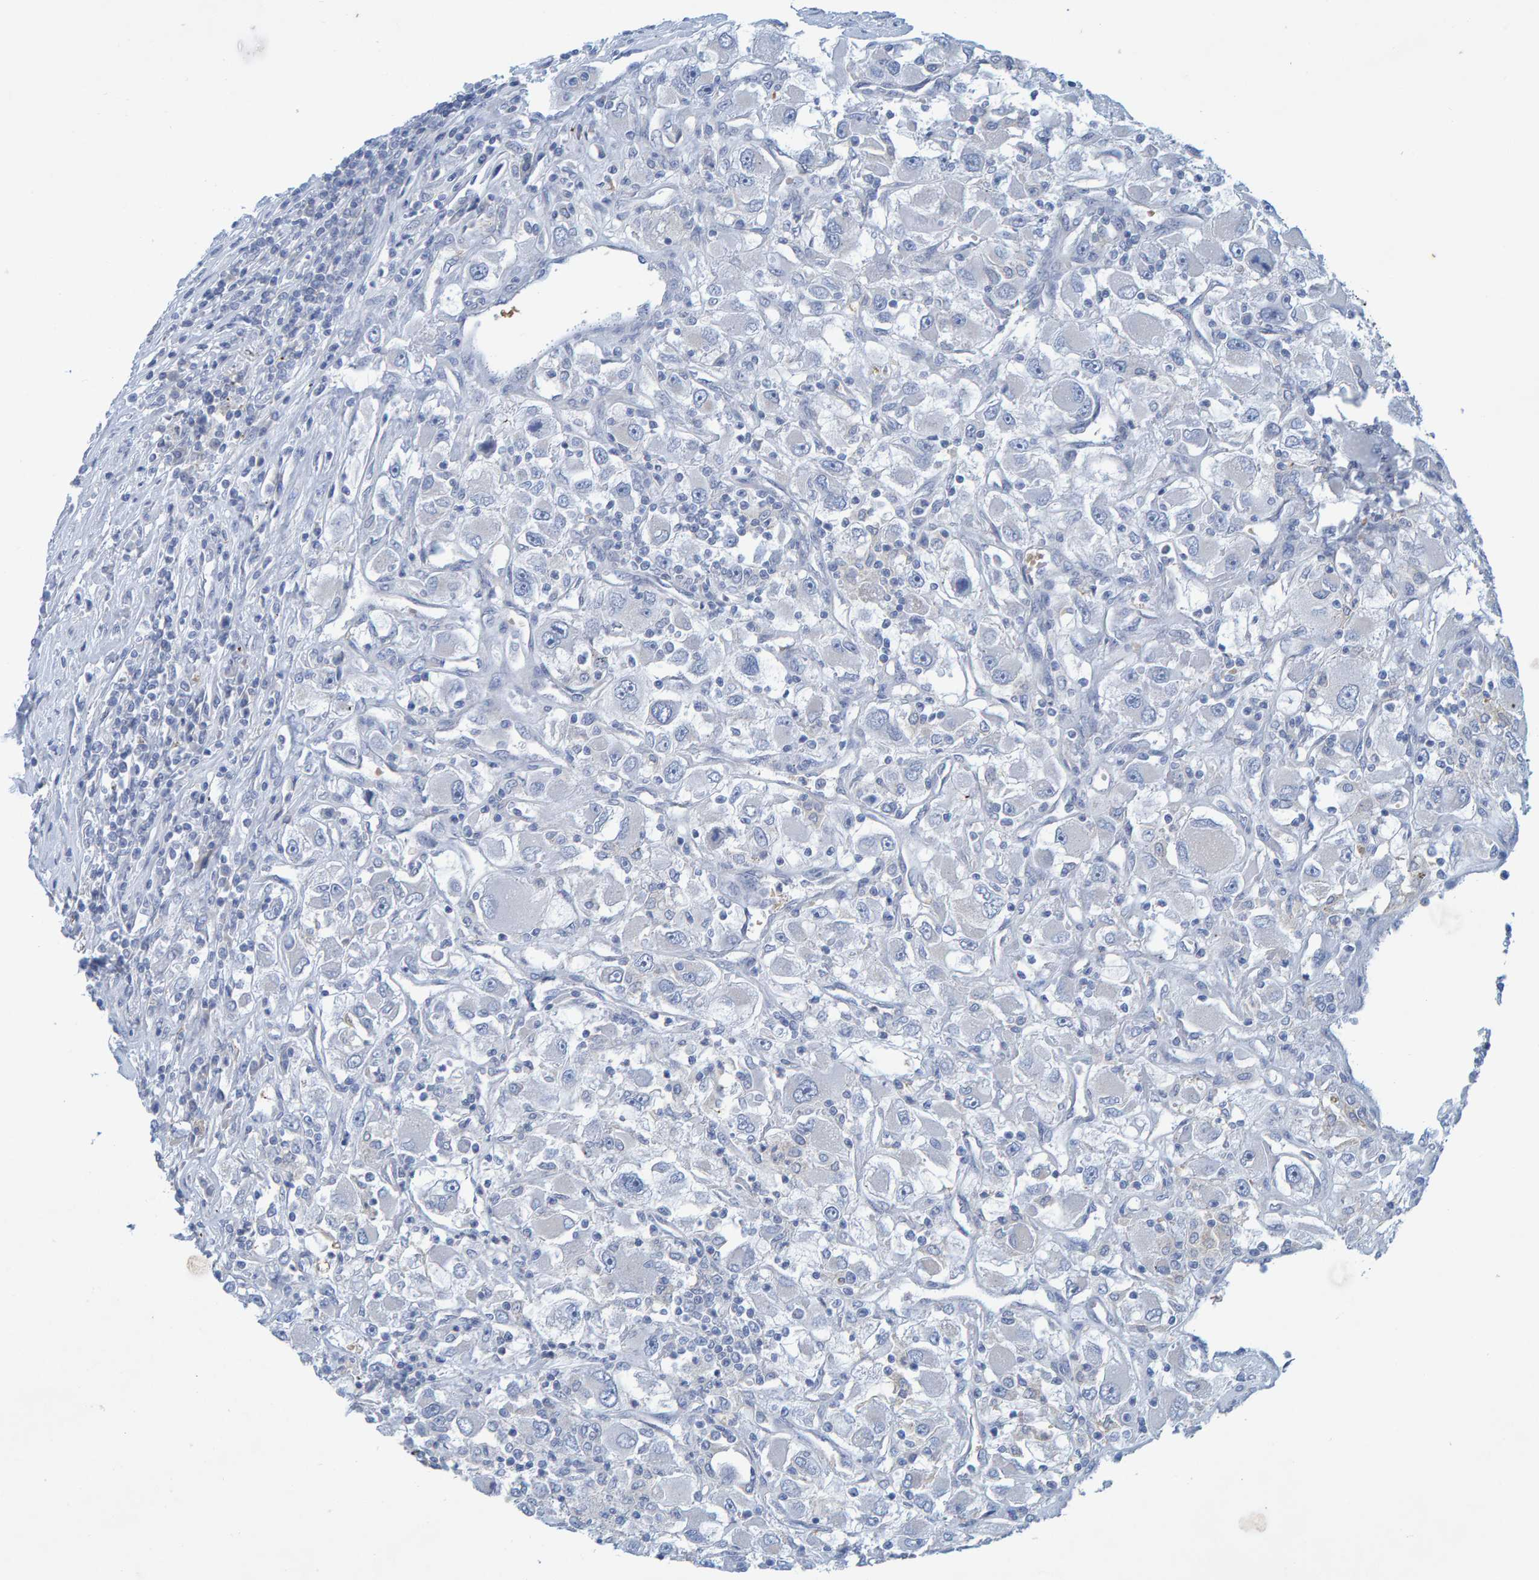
{"staining": {"intensity": "negative", "quantity": "none", "location": "none"}, "tissue": "renal cancer", "cell_type": "Tumor cells", "image_type": "cancer", "snomed": [{"axis": "morphology", "description": "Adenocarcinoma, NOS"}, {"axis": "topography", "description": "Kidney"}], "caption": "There is no significant expression in tumor cells of renal cancer. The staining was performed using DAB to visualize the protein expression in brown, while the nuclei were stained in blue with hematoxylin (Magnification: 20x).", "gene": "ALAD", "patient": {"sex": "female", "age": 52}}